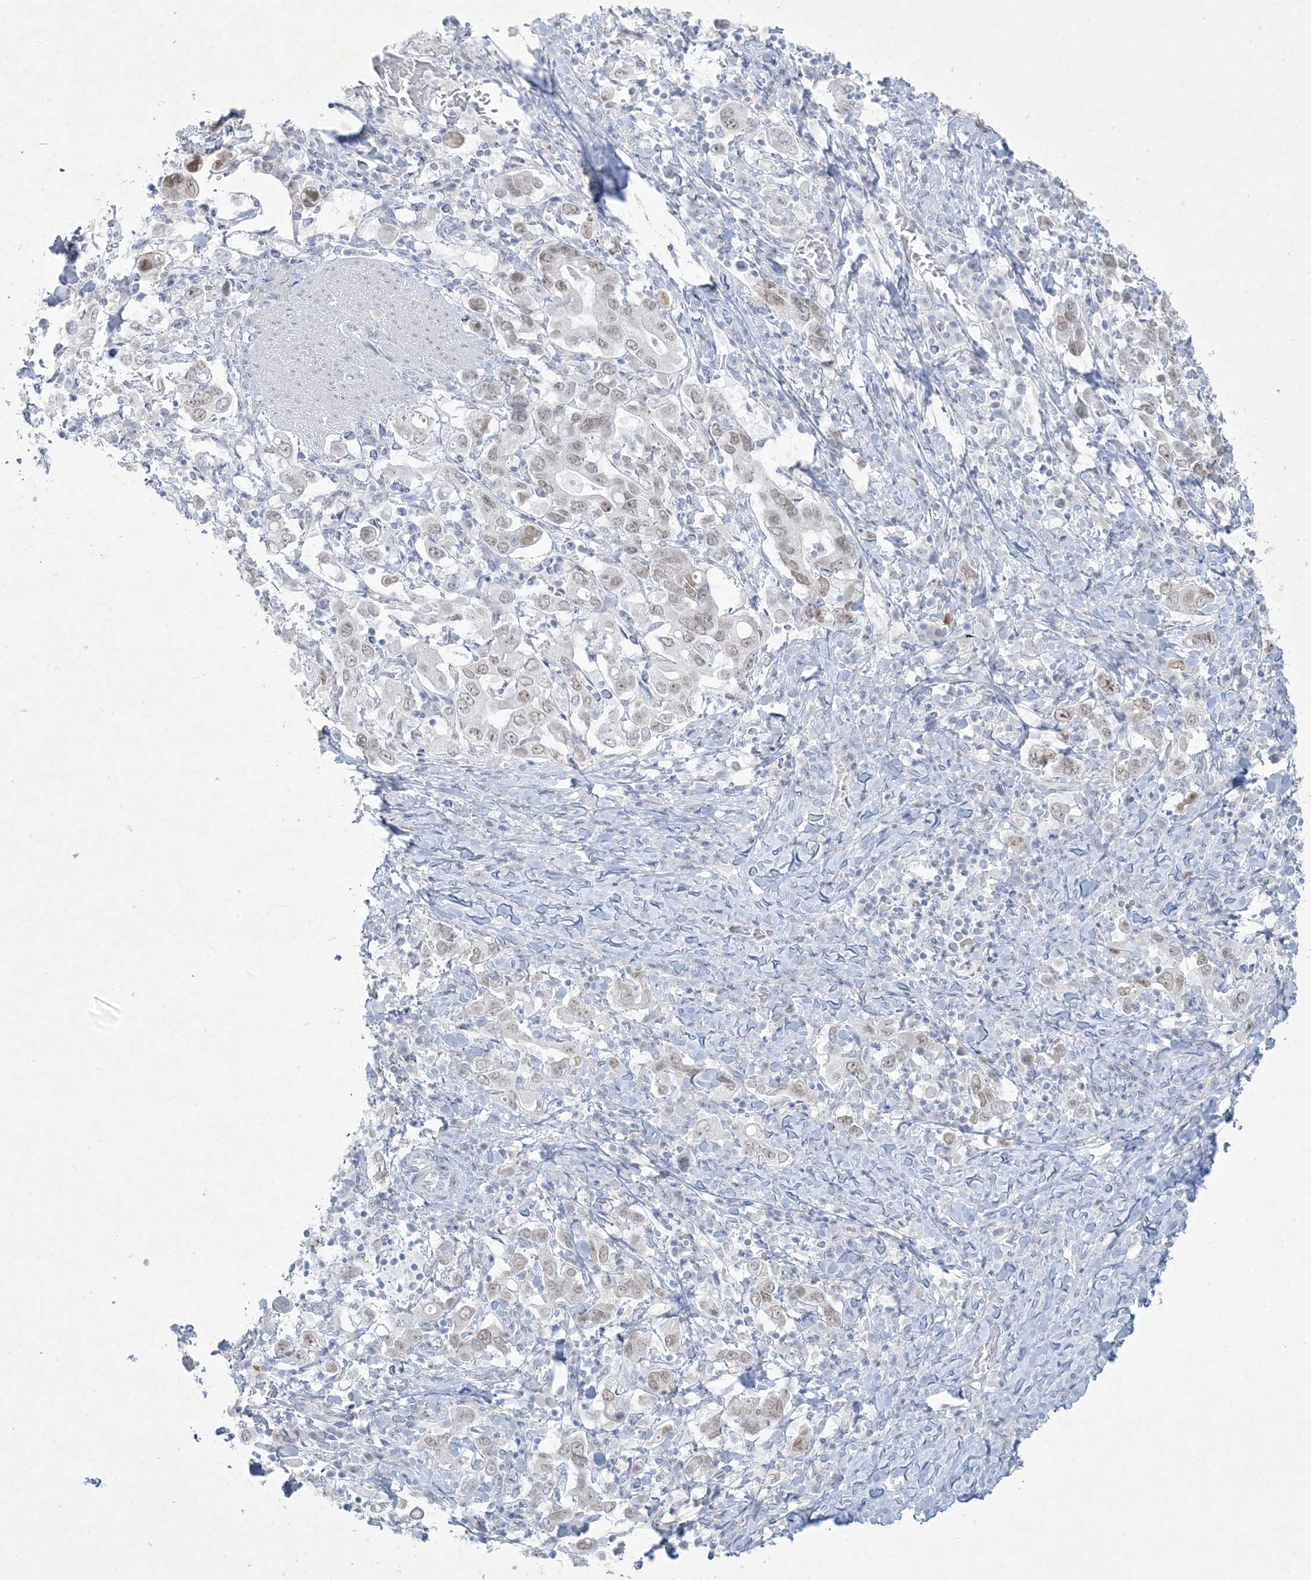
{"staining": {"intensity": "weak", "quantity": "25%-75%", "location": "nuclear"}, "tissue": "stomach cancer", "cell_type": "Tumor cells", "image_type": "cancer", "snomed": [{"axis": "morphology", "description": "Adenocarcinoma, NOS"}, {"axis": "topography", "description": "Stomach, upper"}], "caption": "A high-resolution micrograph shows immunohistochemistry (IHC) staining of stomach cancer (adenocarcinoma), which demonstrates weak nuclear staining in about 25%-75% of tumor cells.", "gene": "HOMEZ", "patient": {"sex": "male", "age": 62}}